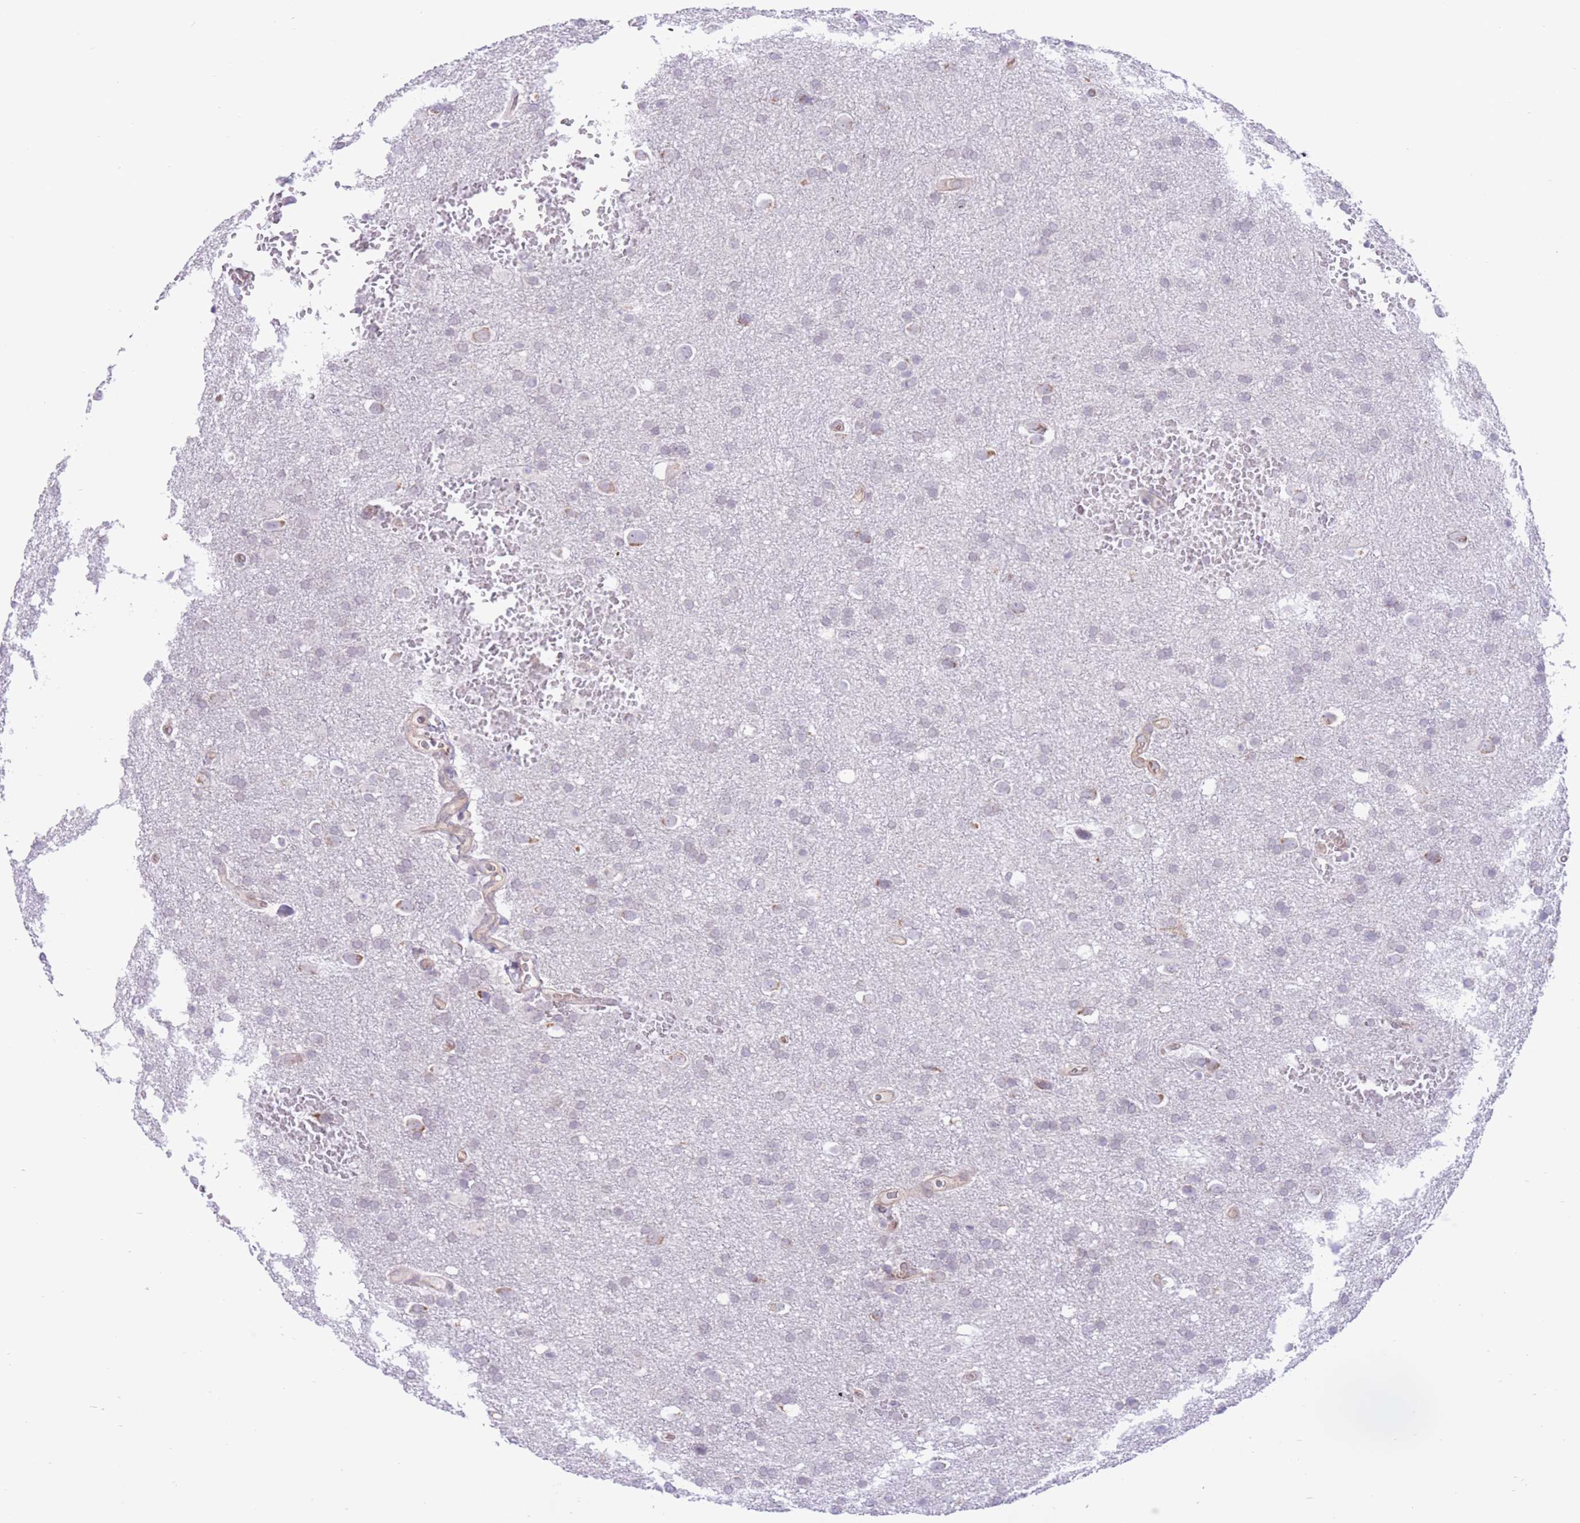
{"staining": {"intensity": "negative", "quantity": "none", "location": "none"}, "tissue": "glioma", "cell_type": "Tumor cells", "image_type": "cancer", "snomed": [{"axis": "morphology", "description": "Glioma, malignant, Low grade"}, {"axis": "topography", "description": "Brain"}], "caption": "The immunohistochemistry (IHC) photomicrograph has no significant expression in tumor cells of glioma tissue. (DAB (3,3'-diaminobenzidine) immunohistochemistry (IHC) visualized using brightfield microscopy, high magnification).", "gene": "MRPS31", "patient": {"sex": "female", "age": 32}}